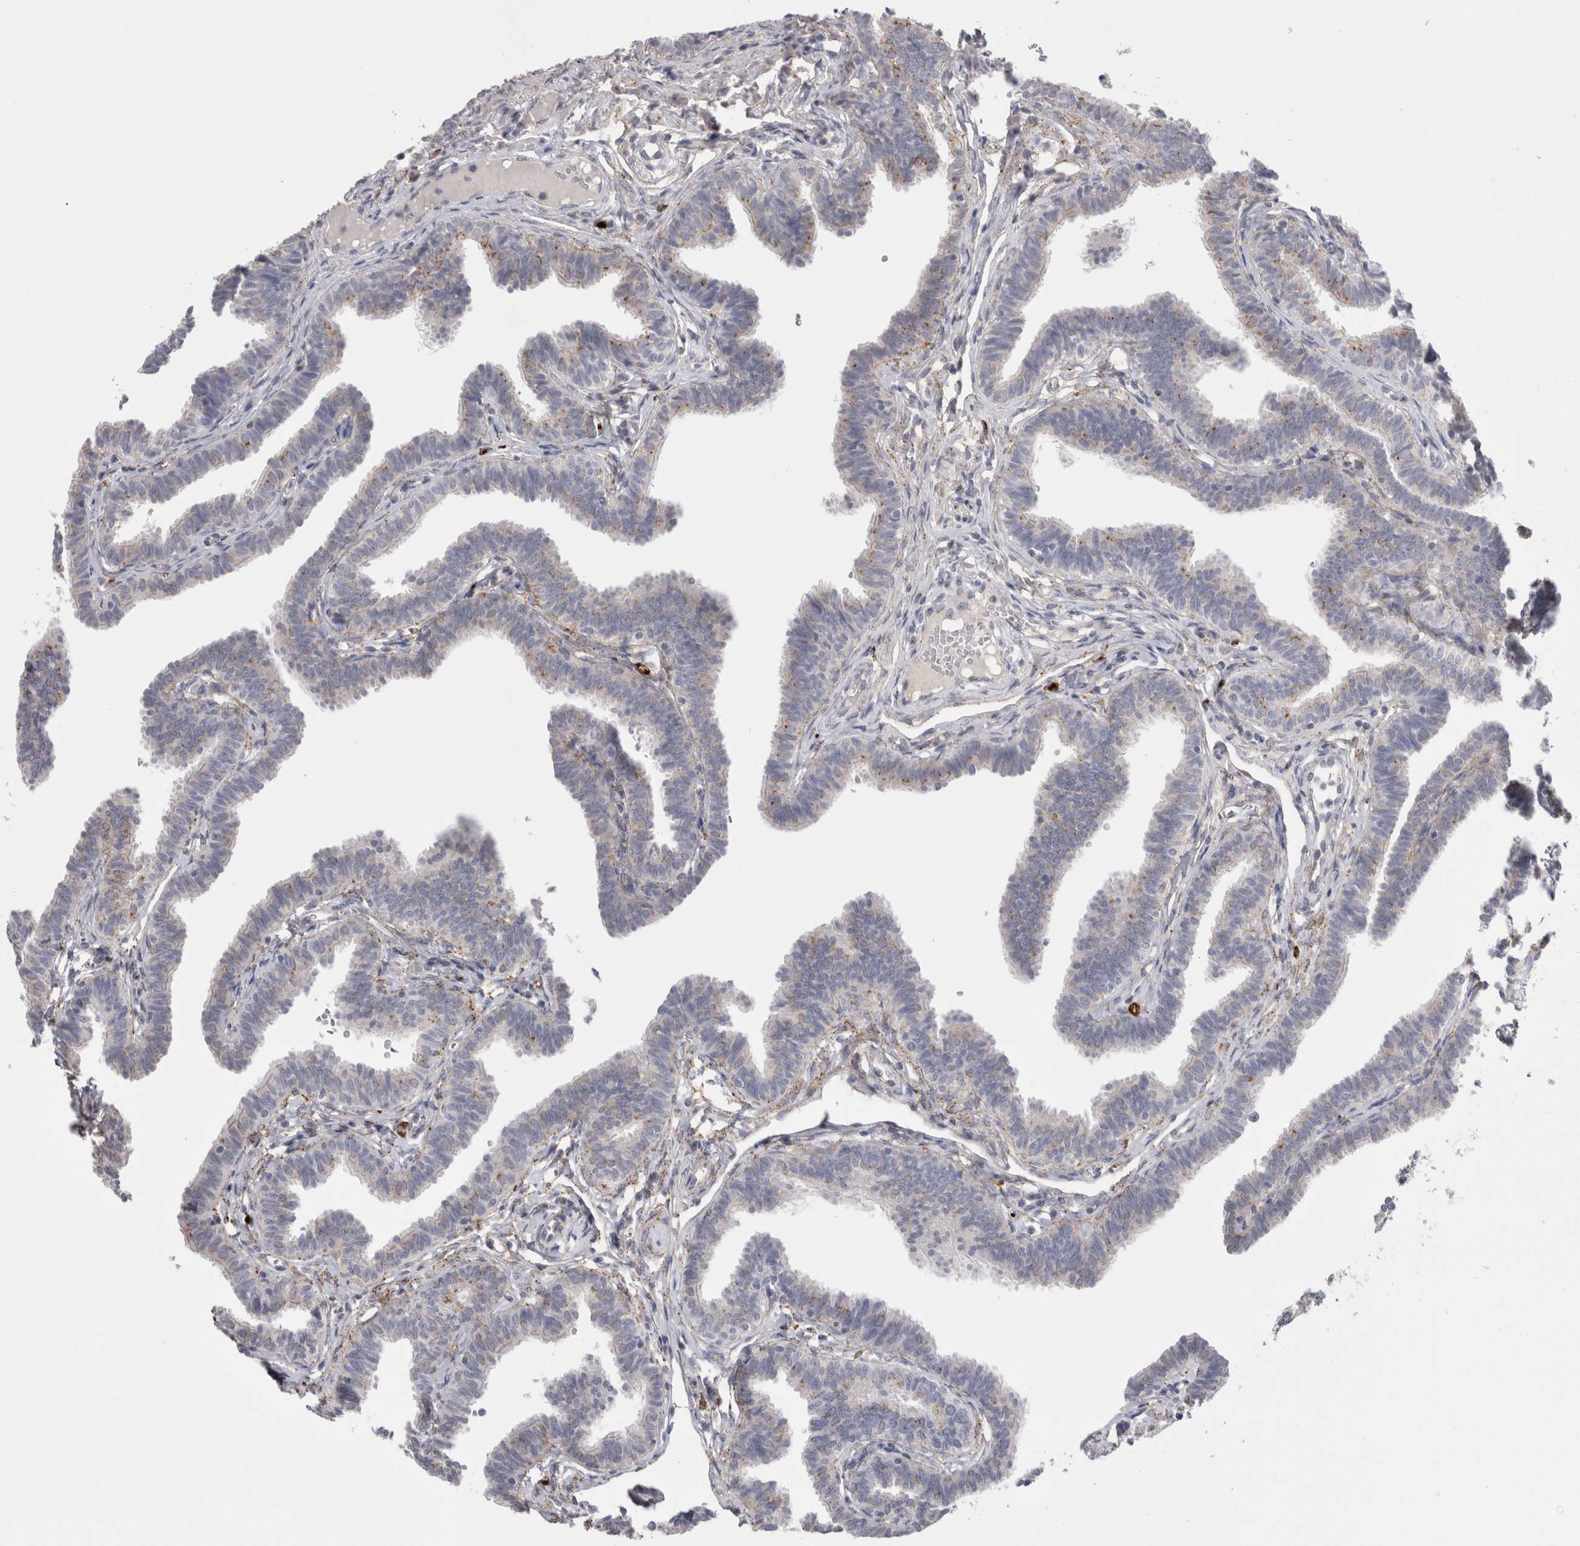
{"staining": {"intensity": "moderate", "quantity": "<25%", "location": "cytoplasmic/membranous"}, "tissue": "fallopian tube", "cell_type": "Glandular cells", "image_type": "normal", "snomed": [{"axis": "morphology", "description": "Normal tissue, NOS"}, {"axis": "topography", "description": "Fallopian tube"}, {"axis": "topography", "description": "Ovary"}], "caption": "An immunohistochemistry (IHC) histopathology image of benign tissue is shown. Protein staining in brown shows moderate cytoplasmic/membranous positivity in fallopian tube within glandular cells.", "gene": "EPDR1", "patient": {"sex": "female", "age": 23}}